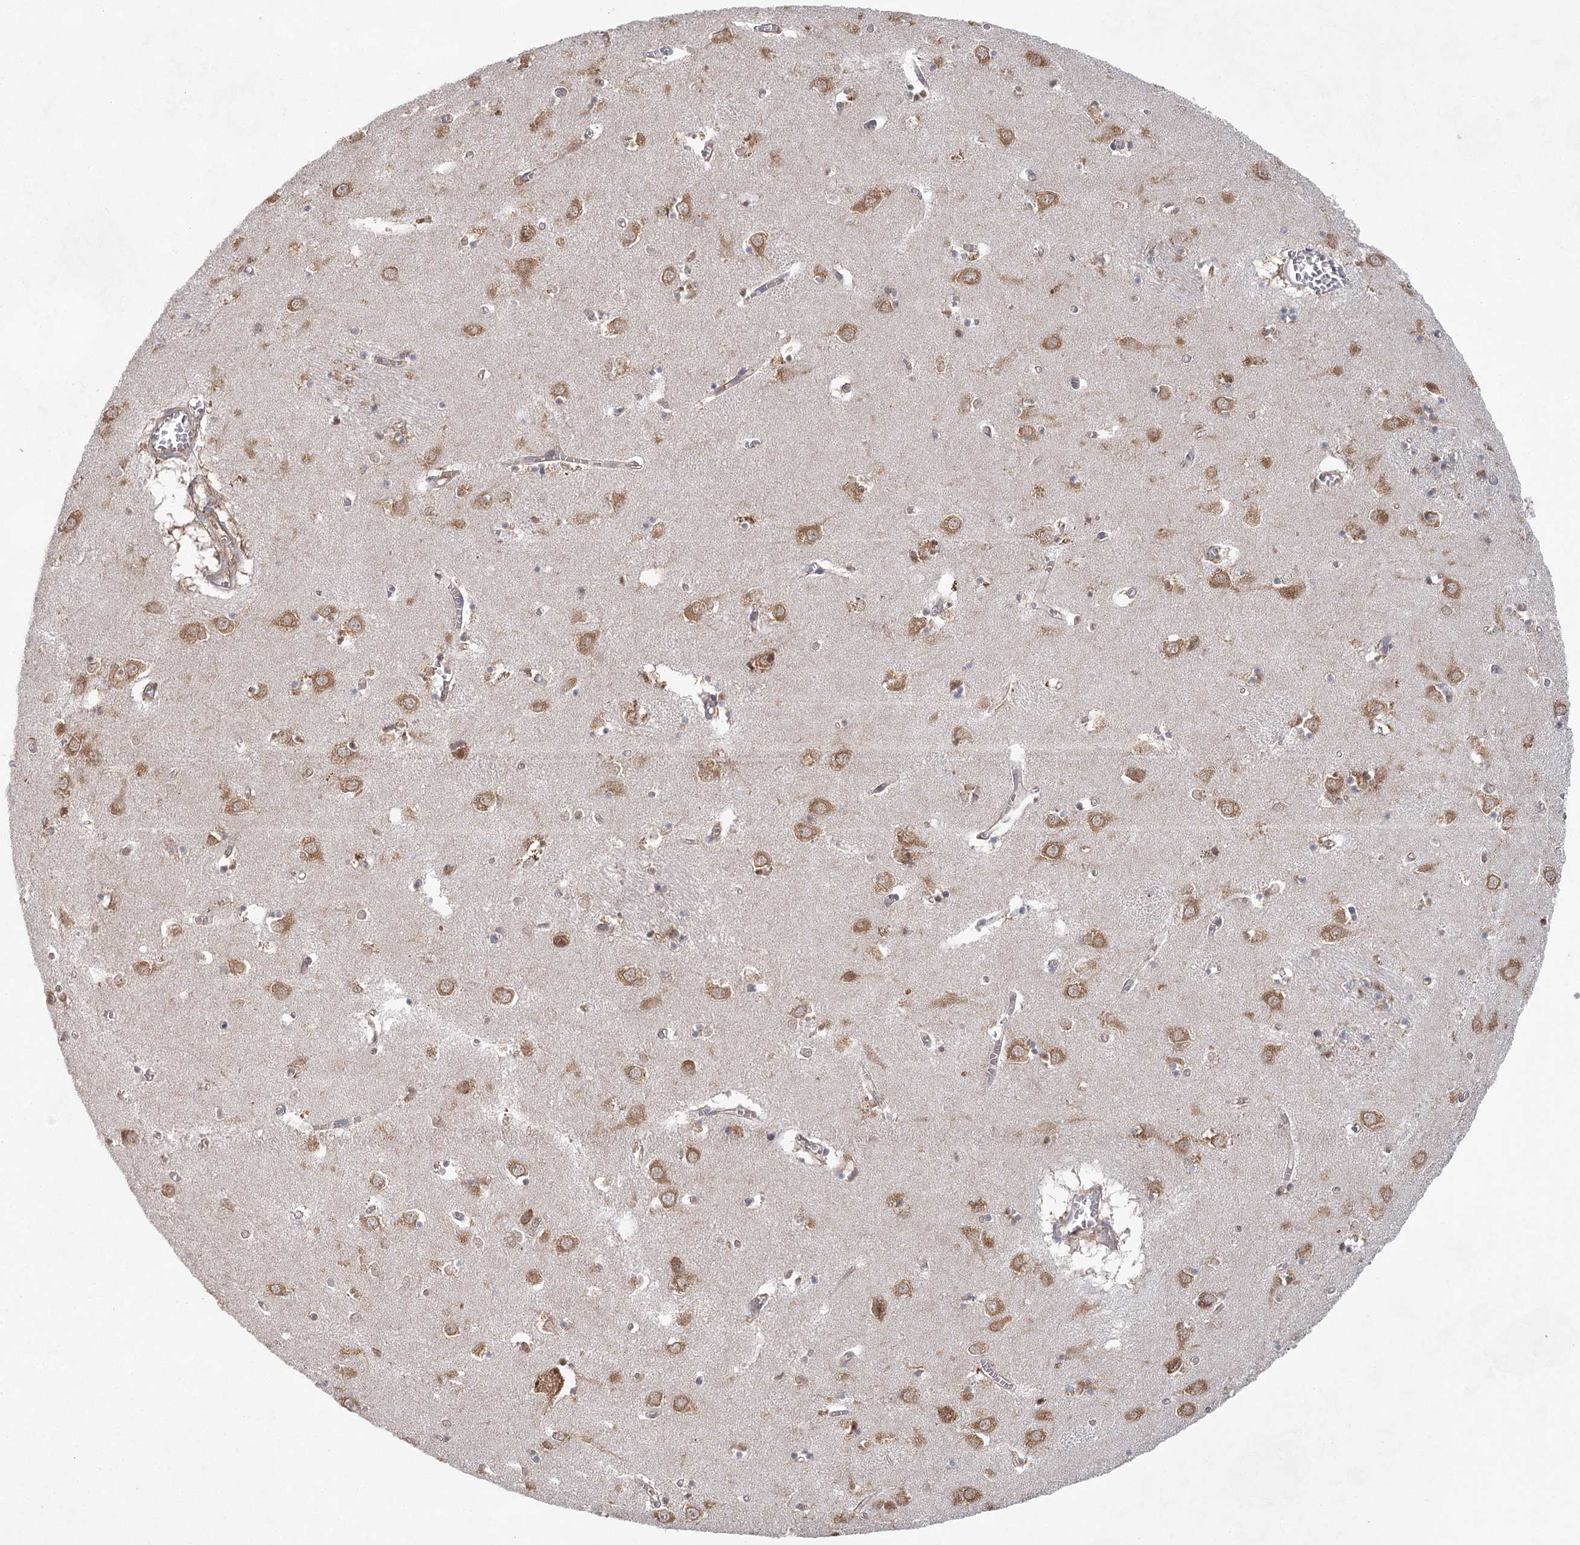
{"staining": {"intensity": "moderate", "quantity": "<25%", "location": "cytoplasmic/membranous"}, "tissue": "caudate", "cell_type": "Glial cells", "image_type": "normal", "snomed": [{"axis": "morphology", "description": "Normal tissue, NOS"}, {"axis": "topography", "description": "Lateral ventricle wall"}], "caption": "A histopathology image showing moderate cytoplasmic/membranous positivity in about <25% of glial cells in normal caudate, as visualized by brown immunohistochemical staining.", "gene": "EIF3A", "patient": {"sex": "male", "age": 70}}